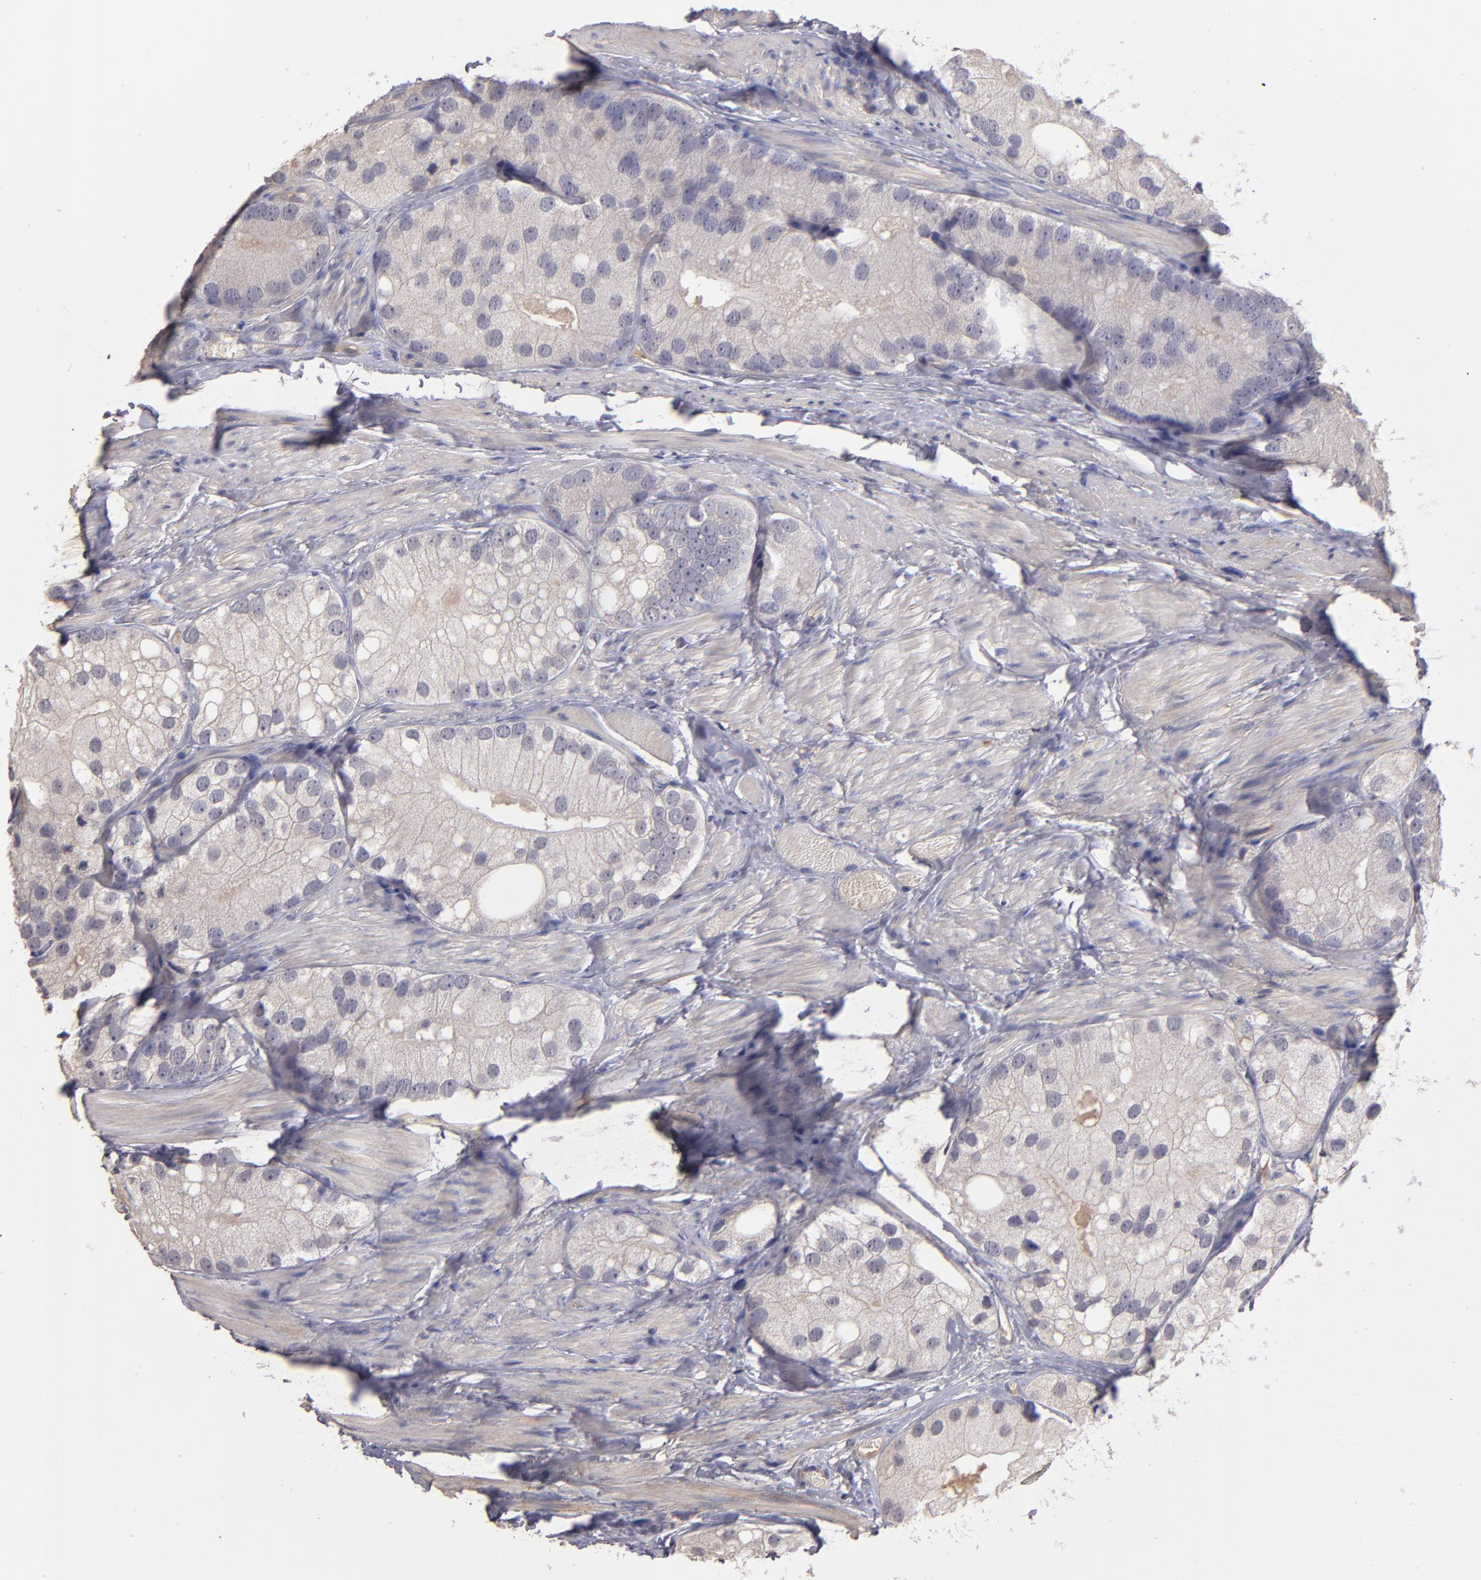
{"staining": {"intensity": "weak", "quantity": "<25%", "location": "cytoplasmic/membranous"}, "tissue": "prostate cancer", "cell_type": "Tumor cells", "image_type": "cancer", "snomed": [{"axis": "morphology", "description": "Adenocarcinoma, Low grade"}, {"axis": "topography", "description": "Prostate"}], "caption": "High power microscopy image of an immunohistochemistry image of prostate cancer (low-grade adenocarcinoma), revealing no significant positivity in tumor cells.", "gene": "GNAZ", "patient": {"sex": "male", "age": 69}}